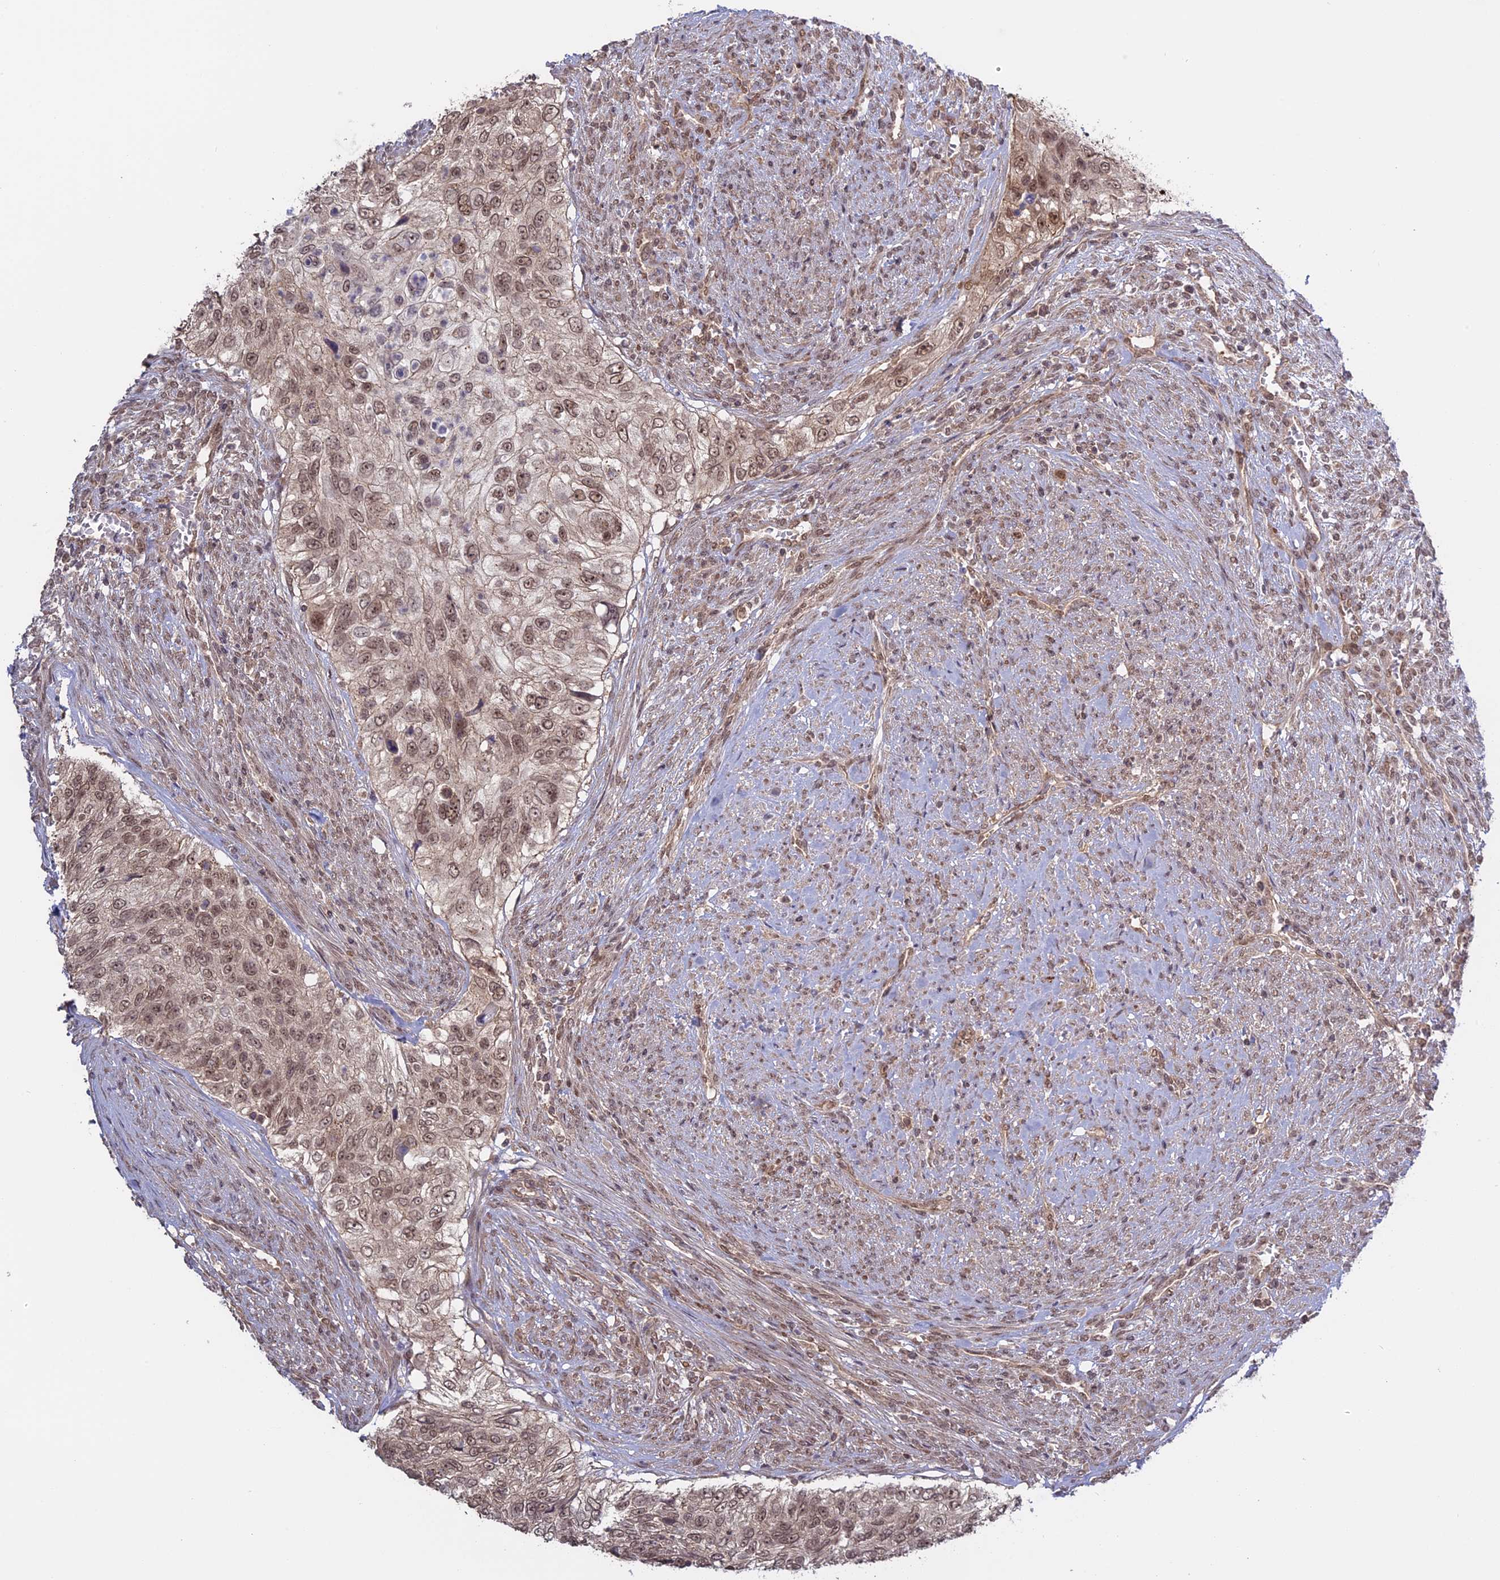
{"staining": {"intensity": "weak", "quantity": ">75%", "location": "nuclear"}, "tissue": "urothelial cancer", "cell_type": "Tumor cells", "image_type": "cancer", "snomed": [{"axis": "morphology", "description": "Urothelial carcinoma, High grade"}, {"axis": "topography", "description": "Urinary bladder"}], "caption": "IHC (DAB) staining of urothelial cancer displays weak nuclear protein positivity in about >75% of tumor cells.", "gene": "PKIG", "patient": {"sex": "female", "age": 60}}